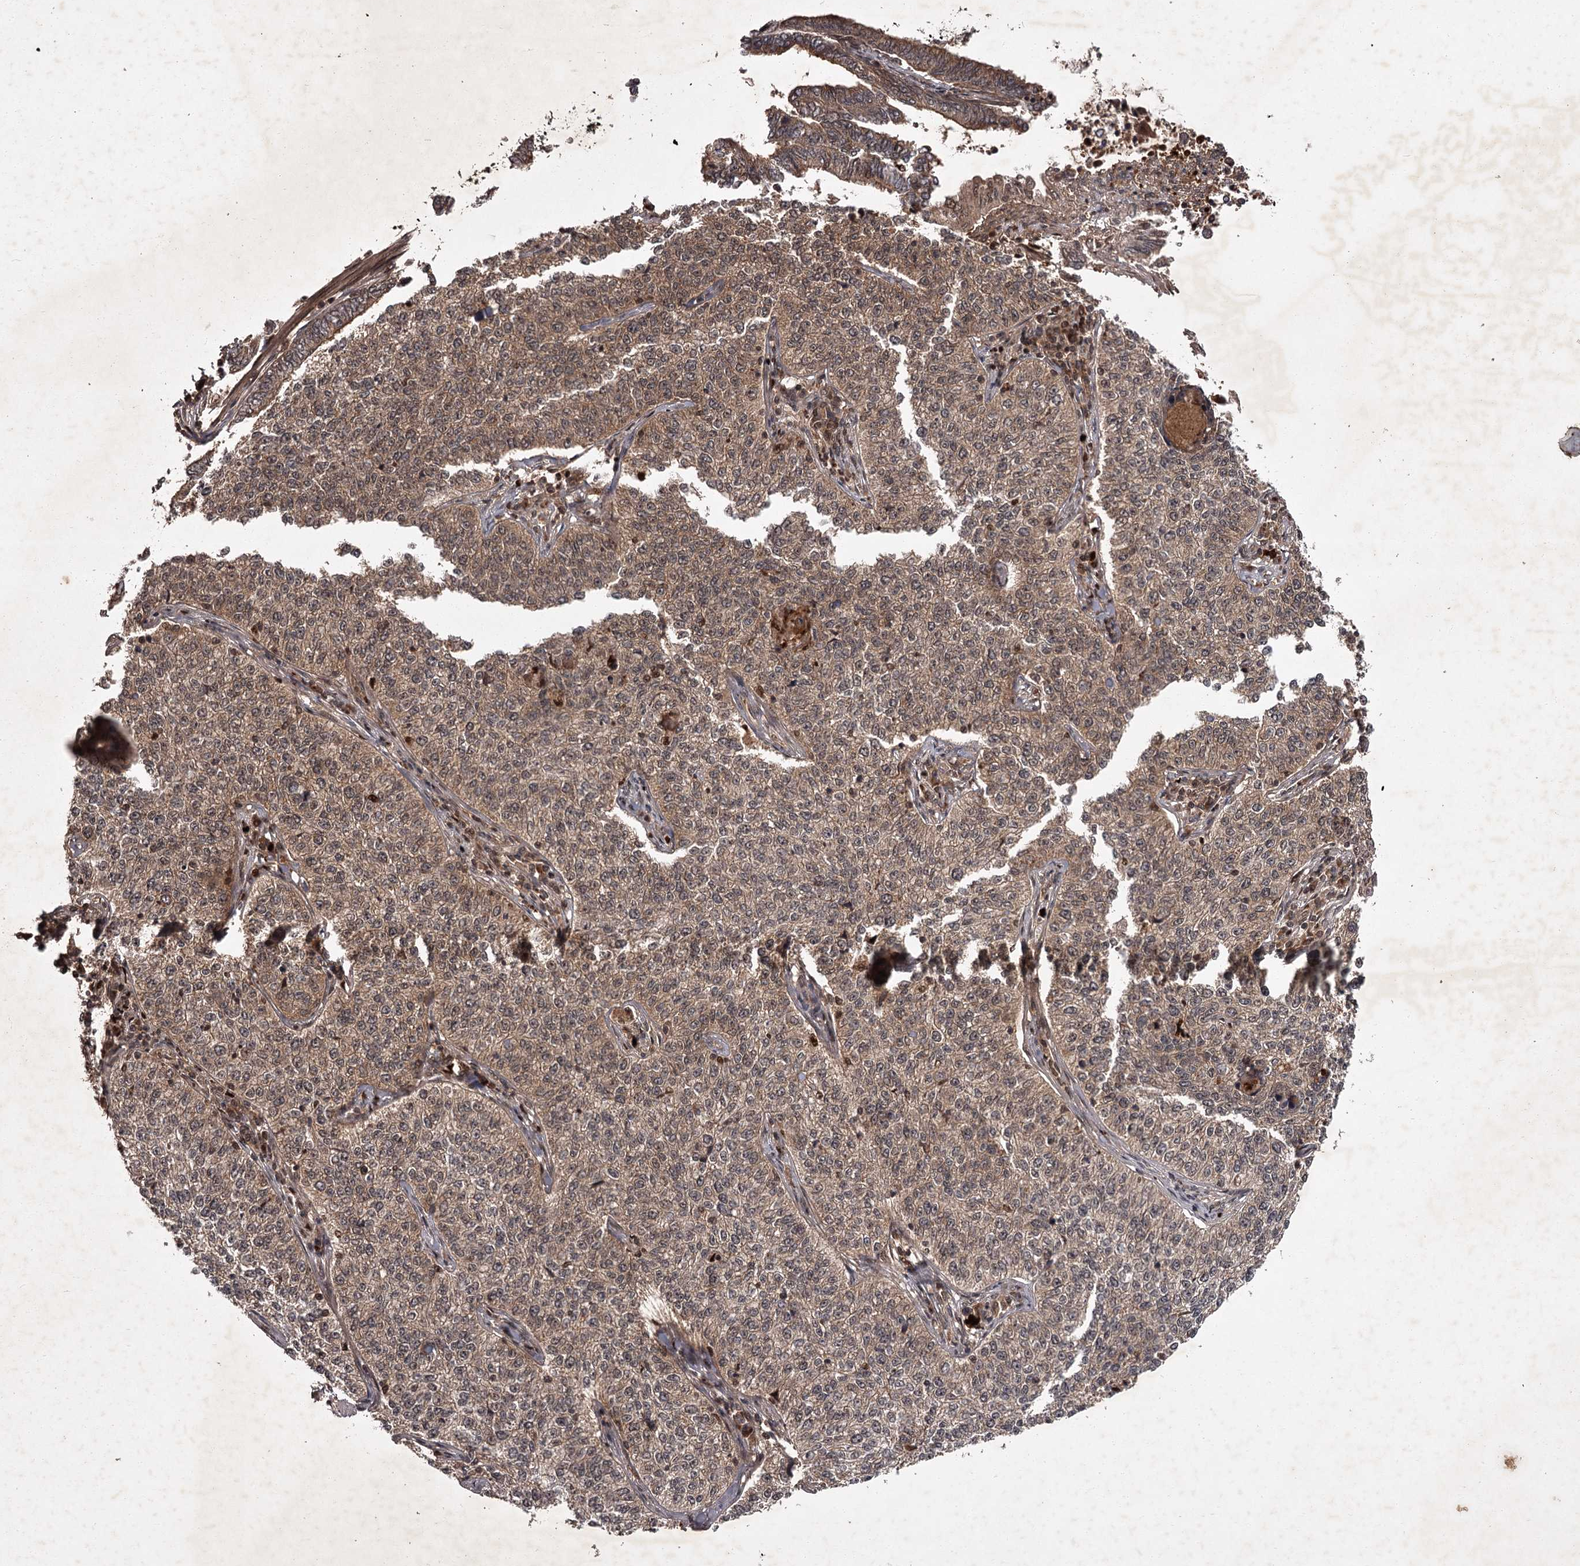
{"staining": {"intensity": "moderate", "quantity": ">75%", "location": "cytoplasmic/membranous"}, "tissue": "cervical cancer", "cell_type": "Tumor cells", "image_type": "cancer", "snomed": [{"axis": "morphology", "description": "Squamous cell carcinoma, NOS"}, {"axis": "topography", "description": "Cervix"}], "caption": "Immunohistochemical staining of cervical cancer (squamous cell carcinoma) reveals medium levels of moderate cytoplasmic/membranous protein expression in approximately >75% of tumor cells.", "gene": "TBC1D23", "patient": {"sex": "female", "age": 35}}